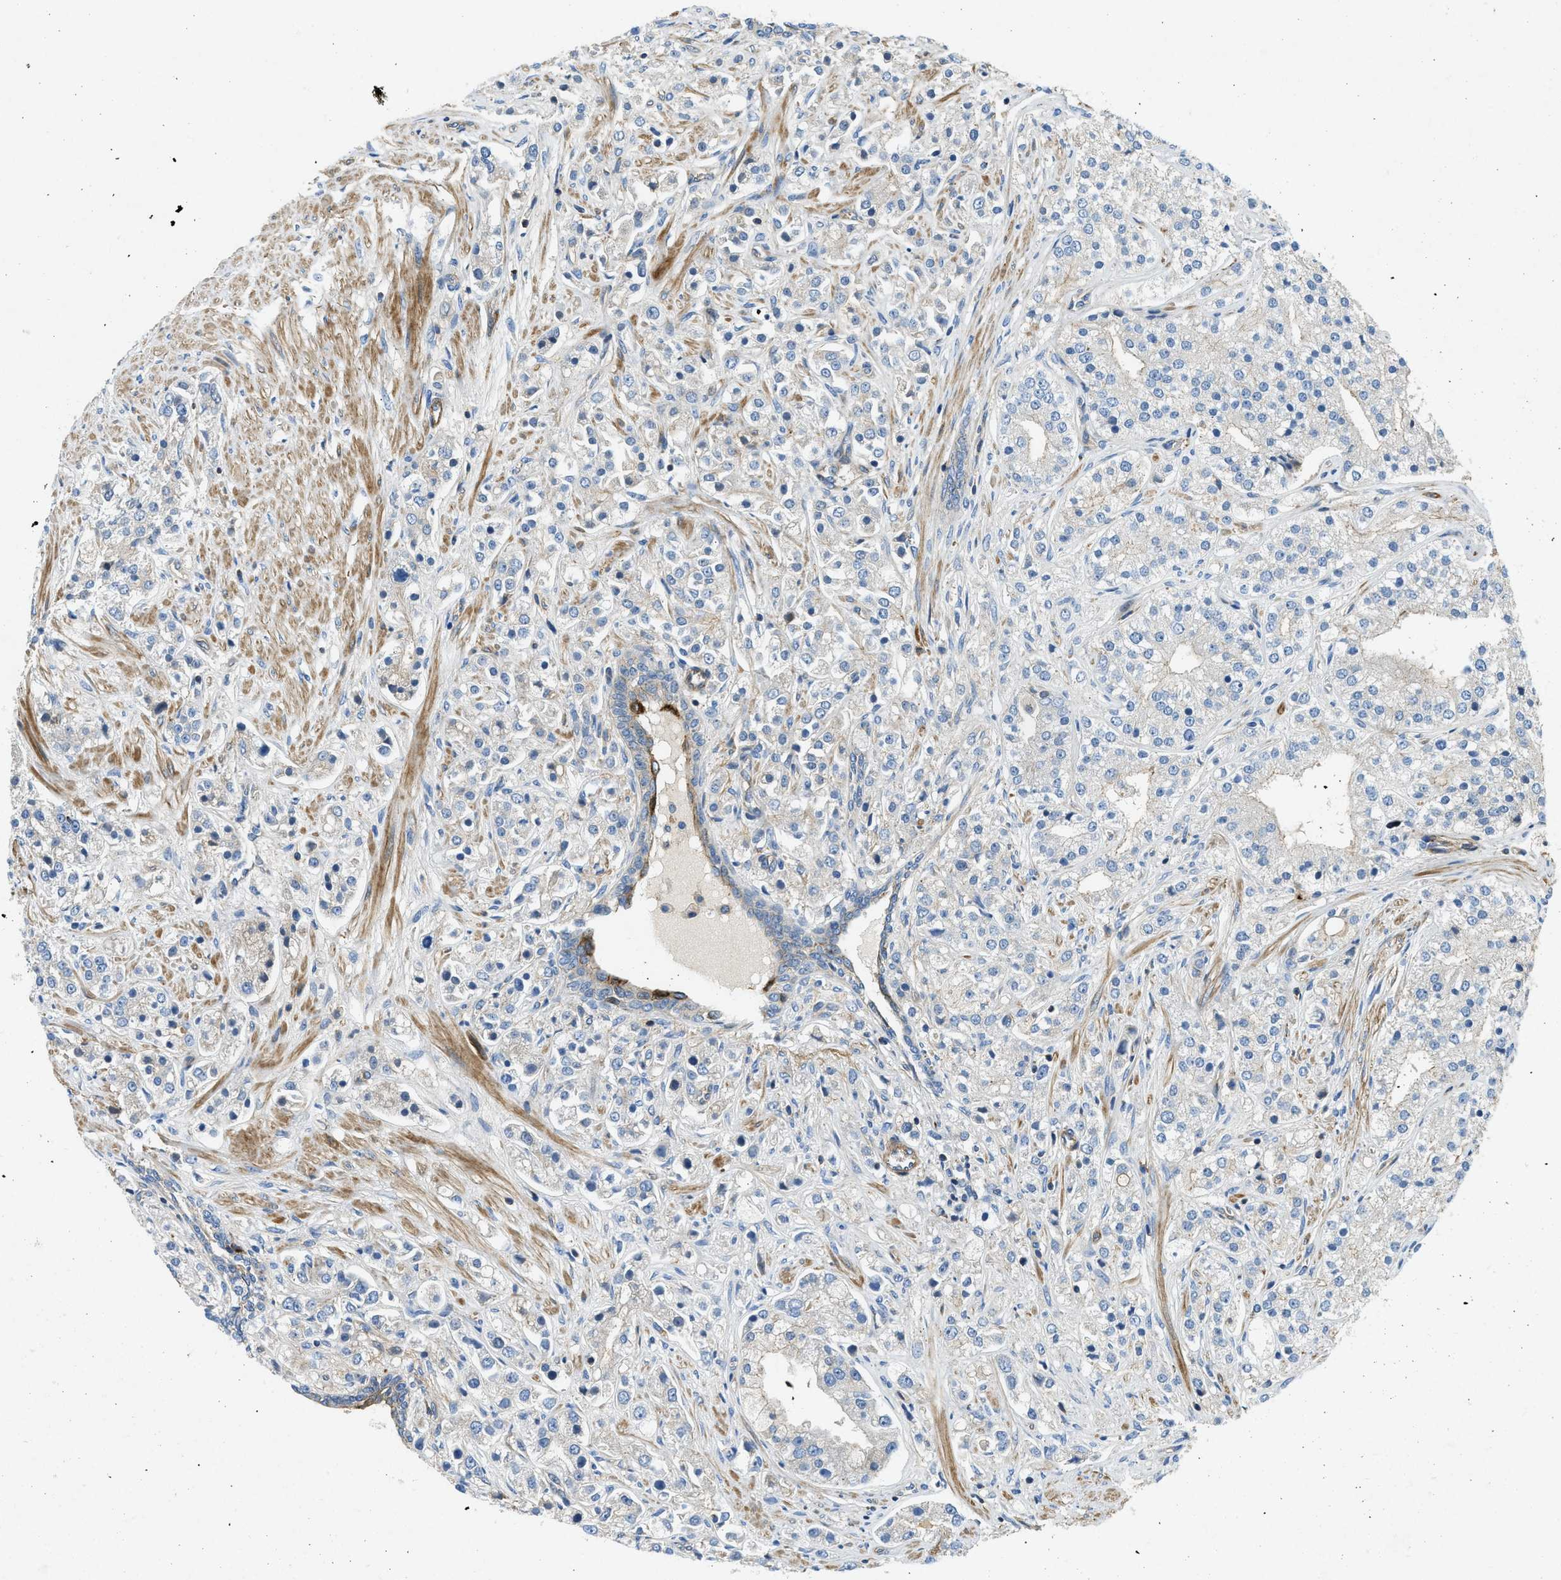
{"staining": {"intensity": "negative", "quantity": "none", "location": "none"}, "tissue": "prostate cancer", "cell_type": "Tumor cells", "image_type": "cancer", "snomed": [{"axis": "morphology", "description": "Adenocarcinoma, High grade"}, {"axis": "topography", "description": "Prostate"}], "caption": "The immunohistochemistry (IHC) micrograph has no significant expression in tumor cells of prostate cancer (adenocarcinoma (high-grade)) tissue.", "gene": "NYNRIN", "patient": {"sex": "male", "age": 50}}